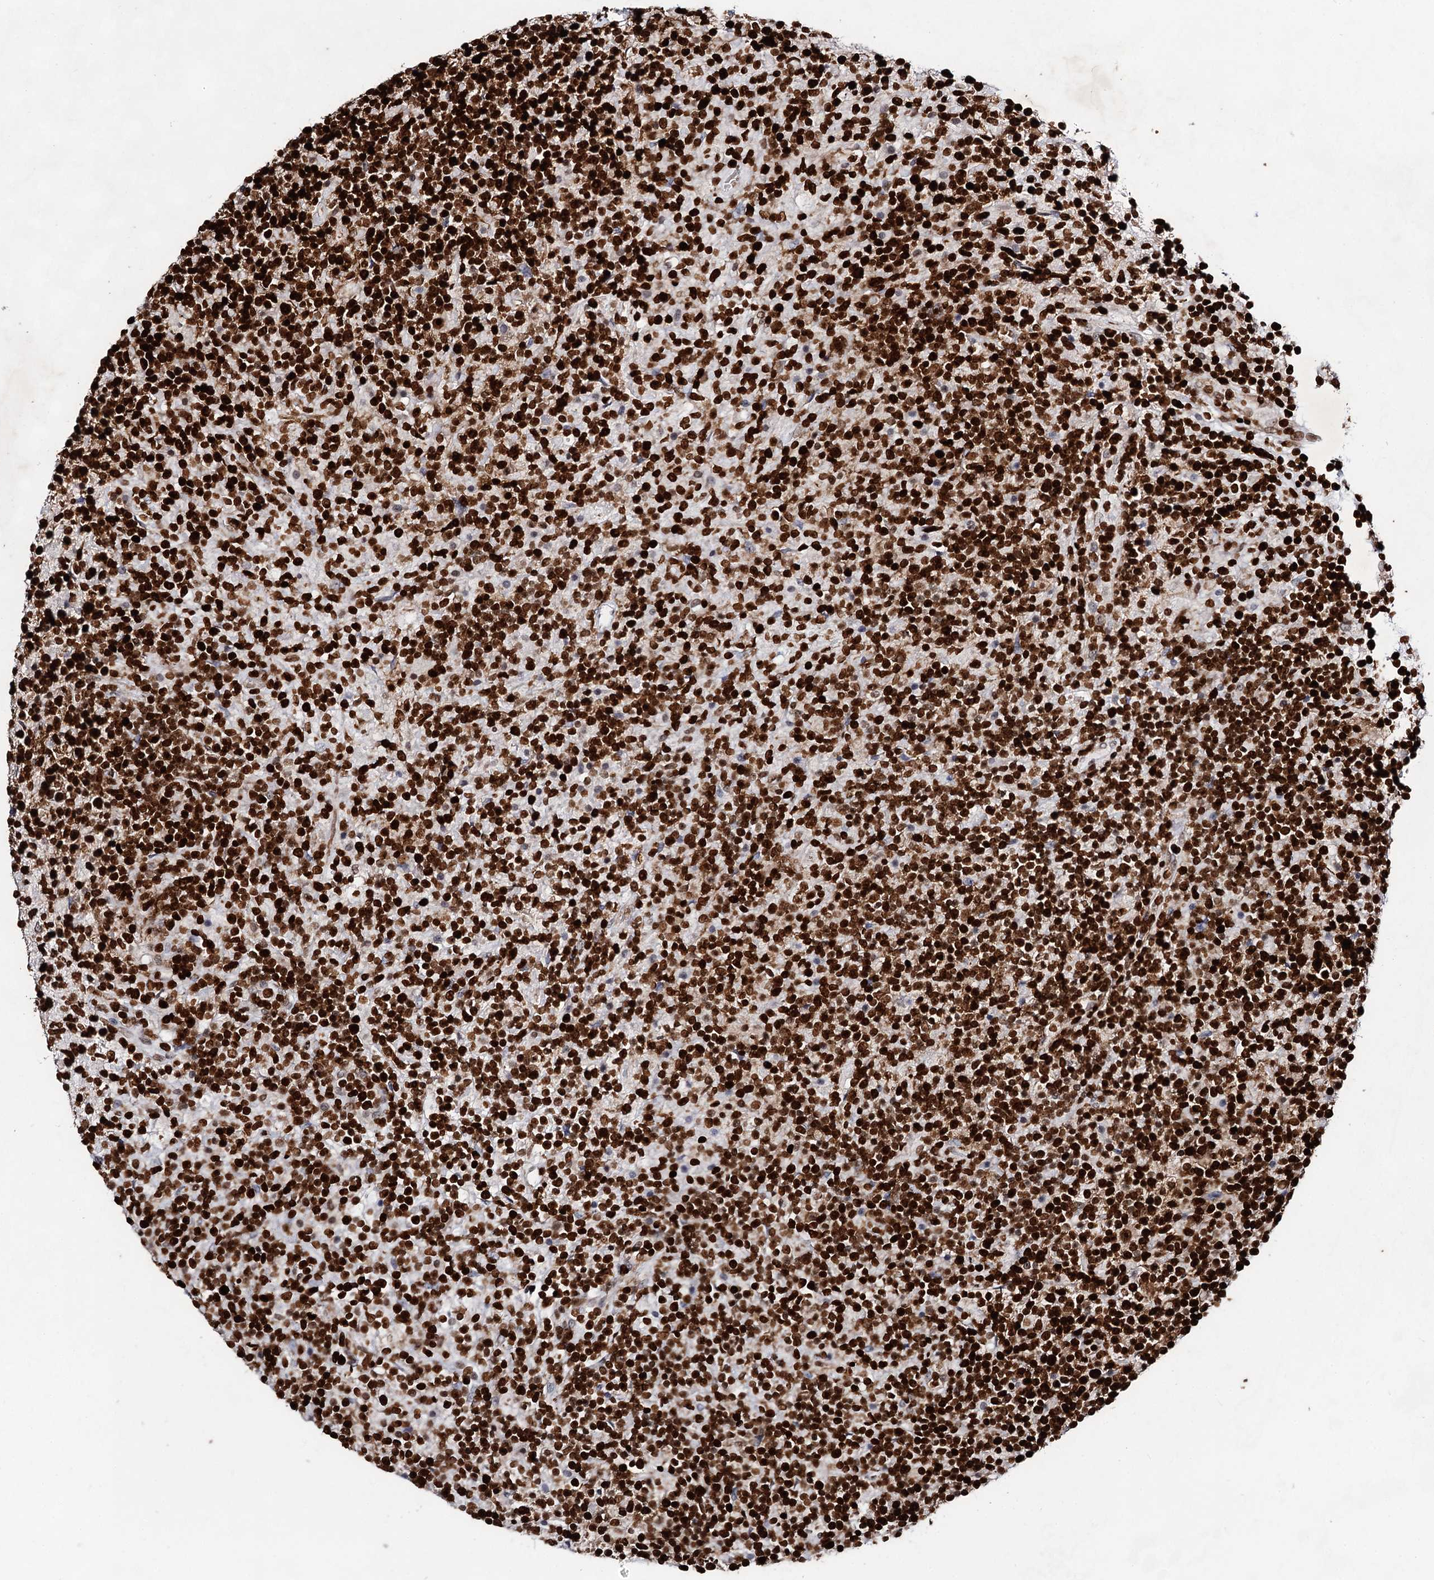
{"staining": {"intensity": "strong", "quantity": ">75%", "location": "nuclear"}, "tissue": "lymphoma", "cell_type": "Tumor cells", "image_type": "cancer", "snomed": [{"axis": "morphology", "description": "Hodgkin's disease, NOS"}, {"axis": "topography", "description": "Lymph node"}], "caption": "The photomicrograph demonstrates a brown stain indicating the presence of a protein in the nuclear of tumor cells in lymphoma.", "gene": "HMGB2", "patient": {"sex": "male", "age": 70}}